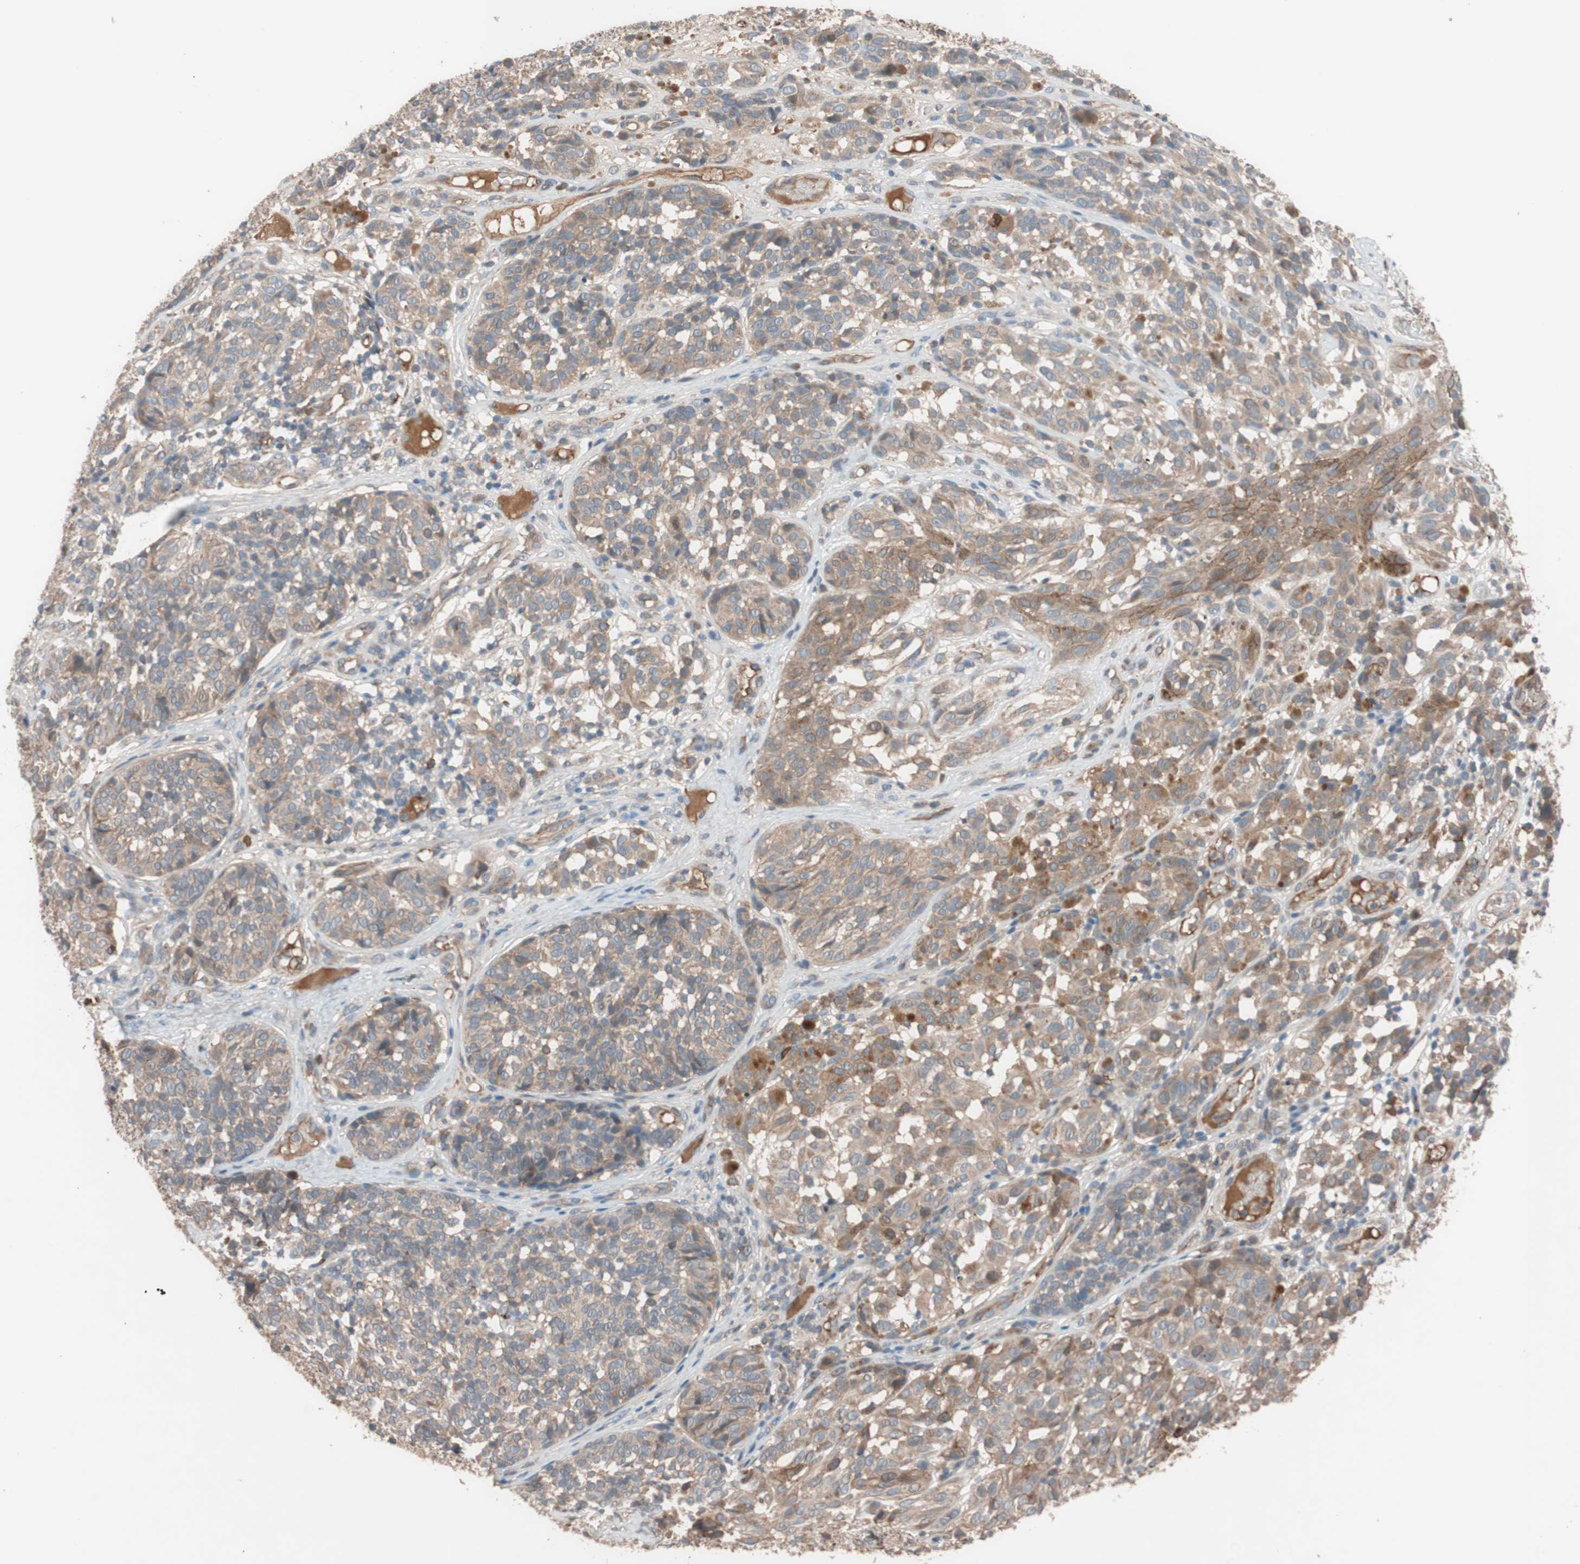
{"staining": {"intensity": "moderate", "quantity": ">75%", "location": "cytoplasmic/membranous"}, "tissue": "melanoma", "cell_type": "Tumor cells", "image_type": "cancer", "snomed": [{"axis": "morphology", "description": "Malignant melanoma, NOS"}, {"axis": "topography", "description": "Skin"}], "caption": "Brown immunohistochemical staining in human melanoma reveals moderate cytoplasmic/membranous positivity in about >75% of tumor cells.", "gene": "SDC4", "patient": {"sex": "female", "age": 46}}